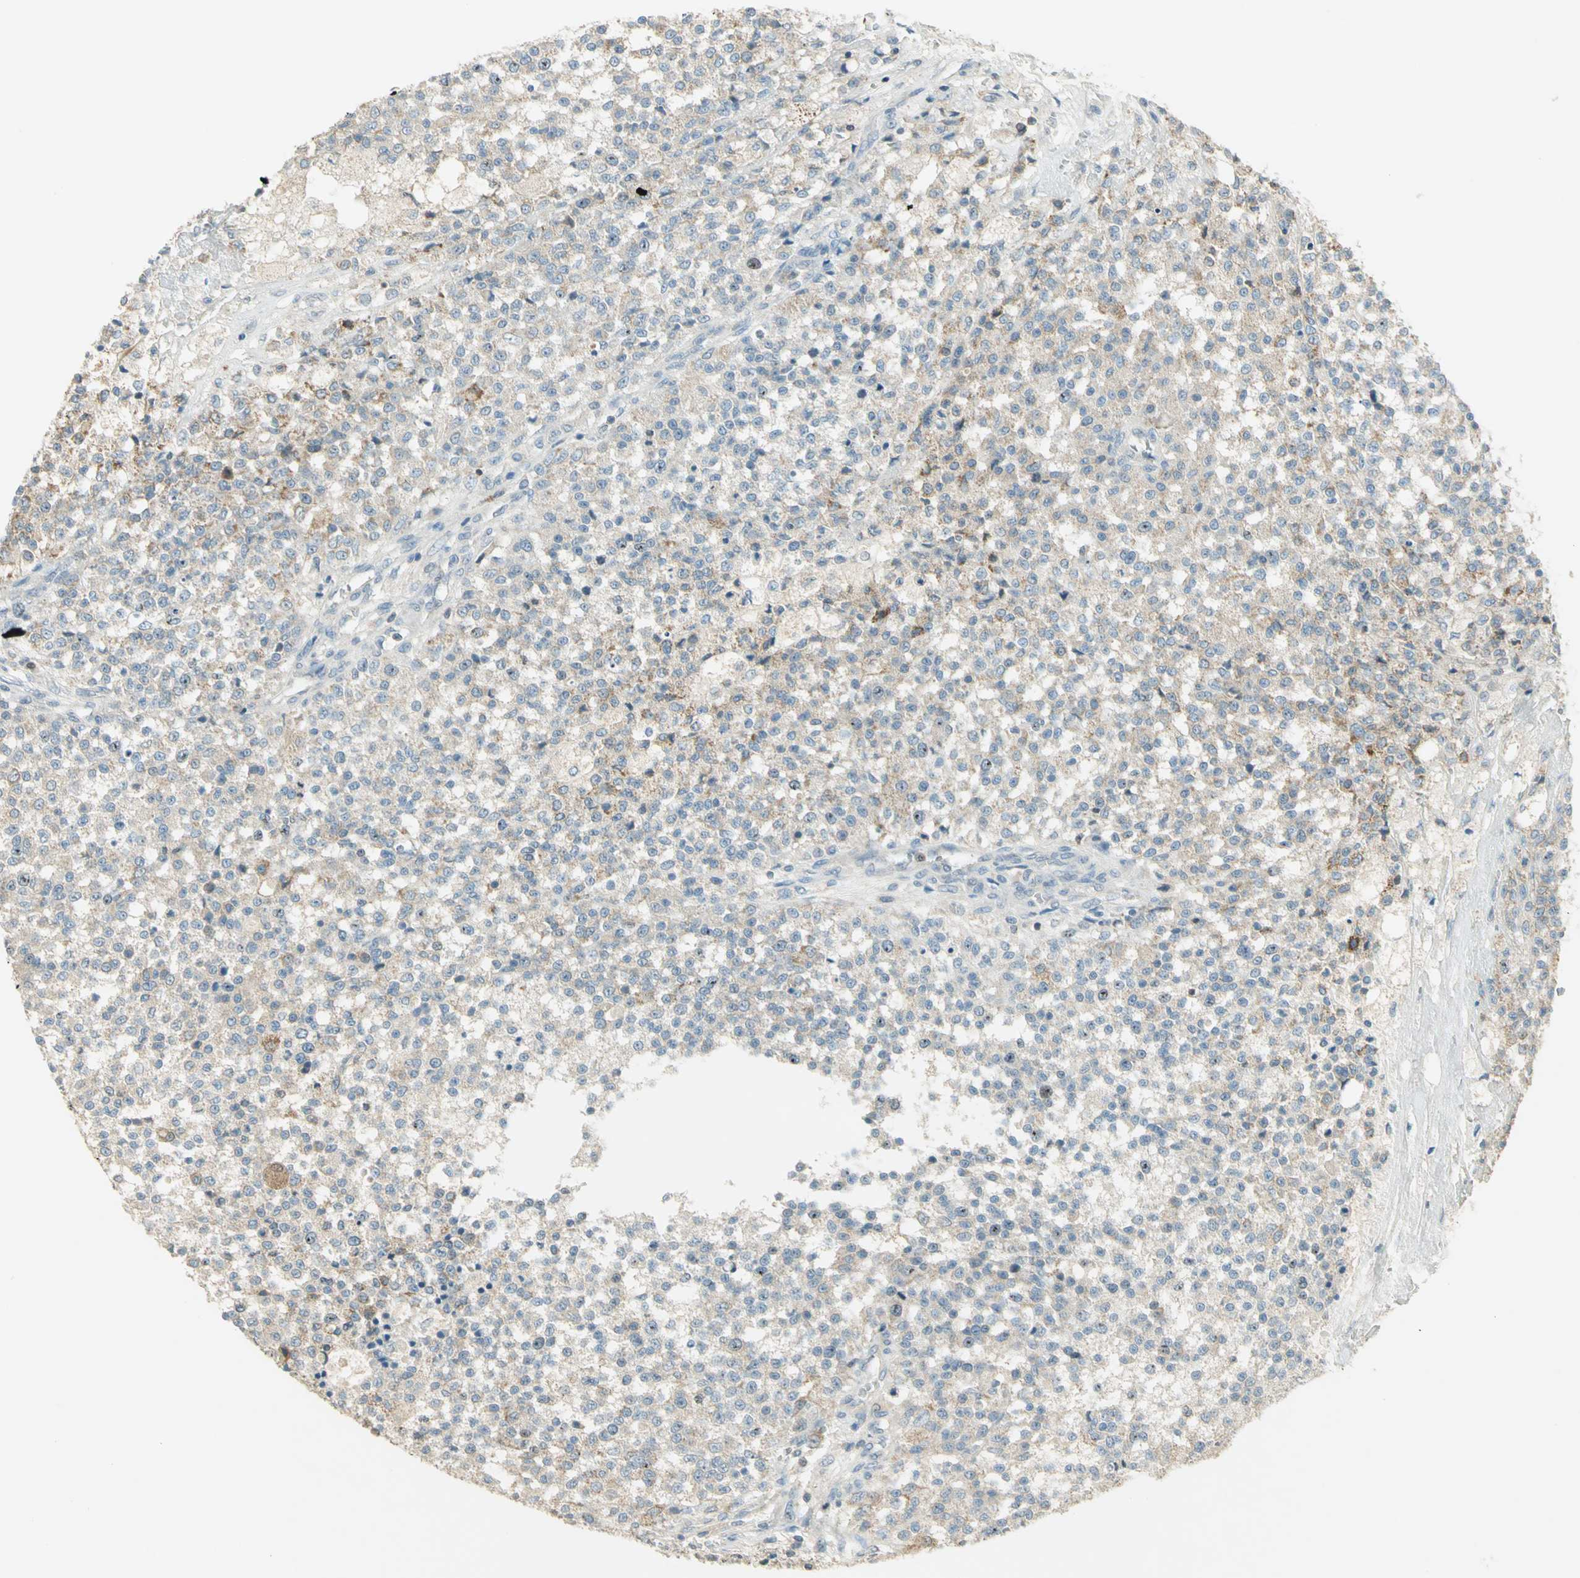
{"staining": {"intensity": "weak", "quantity": "25%-75%", "location": "cytoplasmic/membranous"}, "tissue": "testis cancer", "cell_type": "Tumor cells", "image_type": "cancer", "snomed": [{"axis": "morphology", "description": "Seminoma, NOS"}, {"axis": "topography", "description": "Testis"}], "caption": "Human seminoma (testis) stained with a protein marker displays weak staining in tumor cells.", "gene": "BIRC2", "patient": {"sex": "male", "age": 59}}